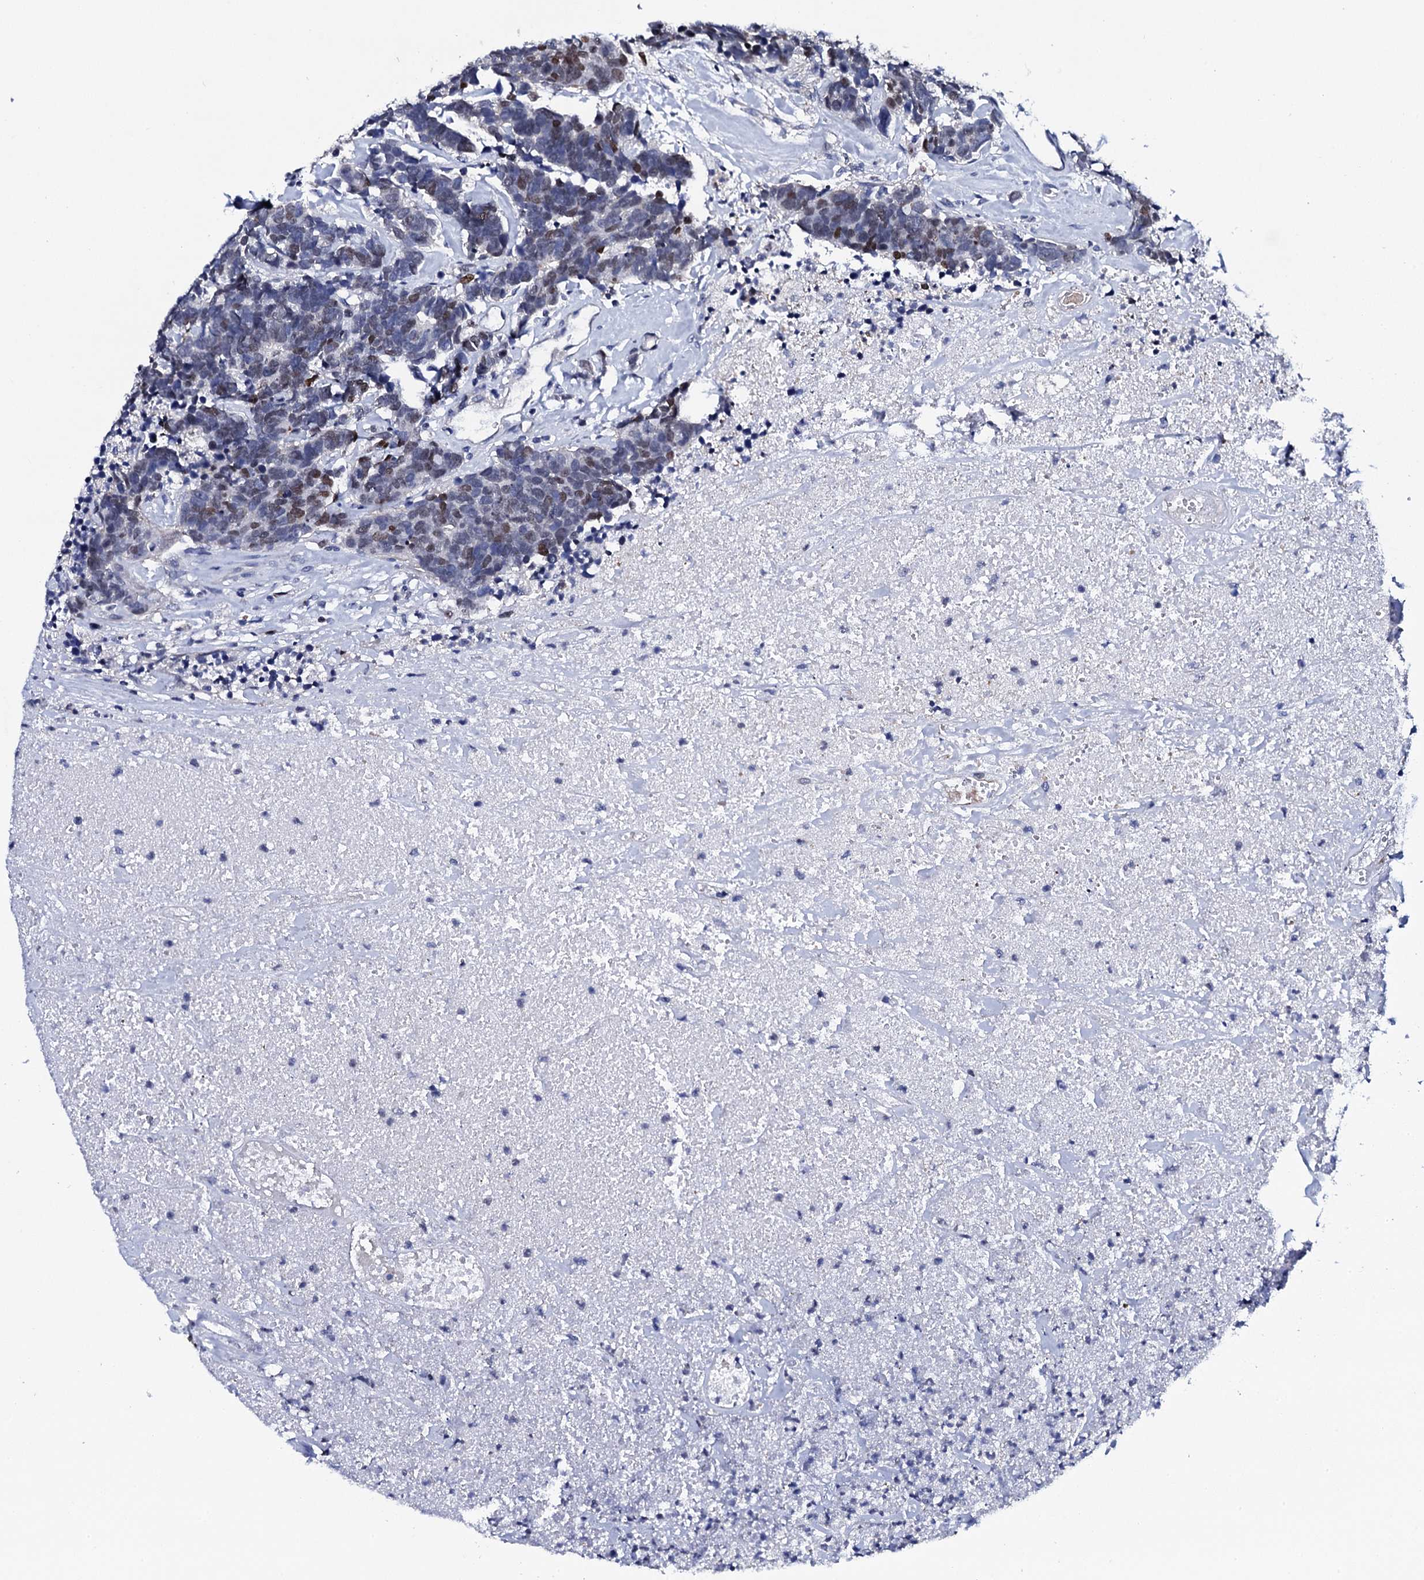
{"staining": {"intensity": "moderate", "quantity": "<25%", "location": "nuclear"}, "tissue": "carcinoid", "cell_type": "Tumor cells", "image_type": "cancer", "snomed": [{"axis": "morphology", "description": "Carcinoma, NOS"}, {"axis": "morphology", "description": "Carcinoid, malignant, NOS"}, {"axis": "topography", "description": "Urinary bladder"}], "caption": "IHC micrograph of neoplastic tissue: carcinoma stained using immunohistochemistry exhibits low levels of moderate protein expression localized specifically in the nuclear of tumor cells, appearing as a nuclear brown color.", "gene": "NPM2", "patient": {"sex": "male", "age": 57}}